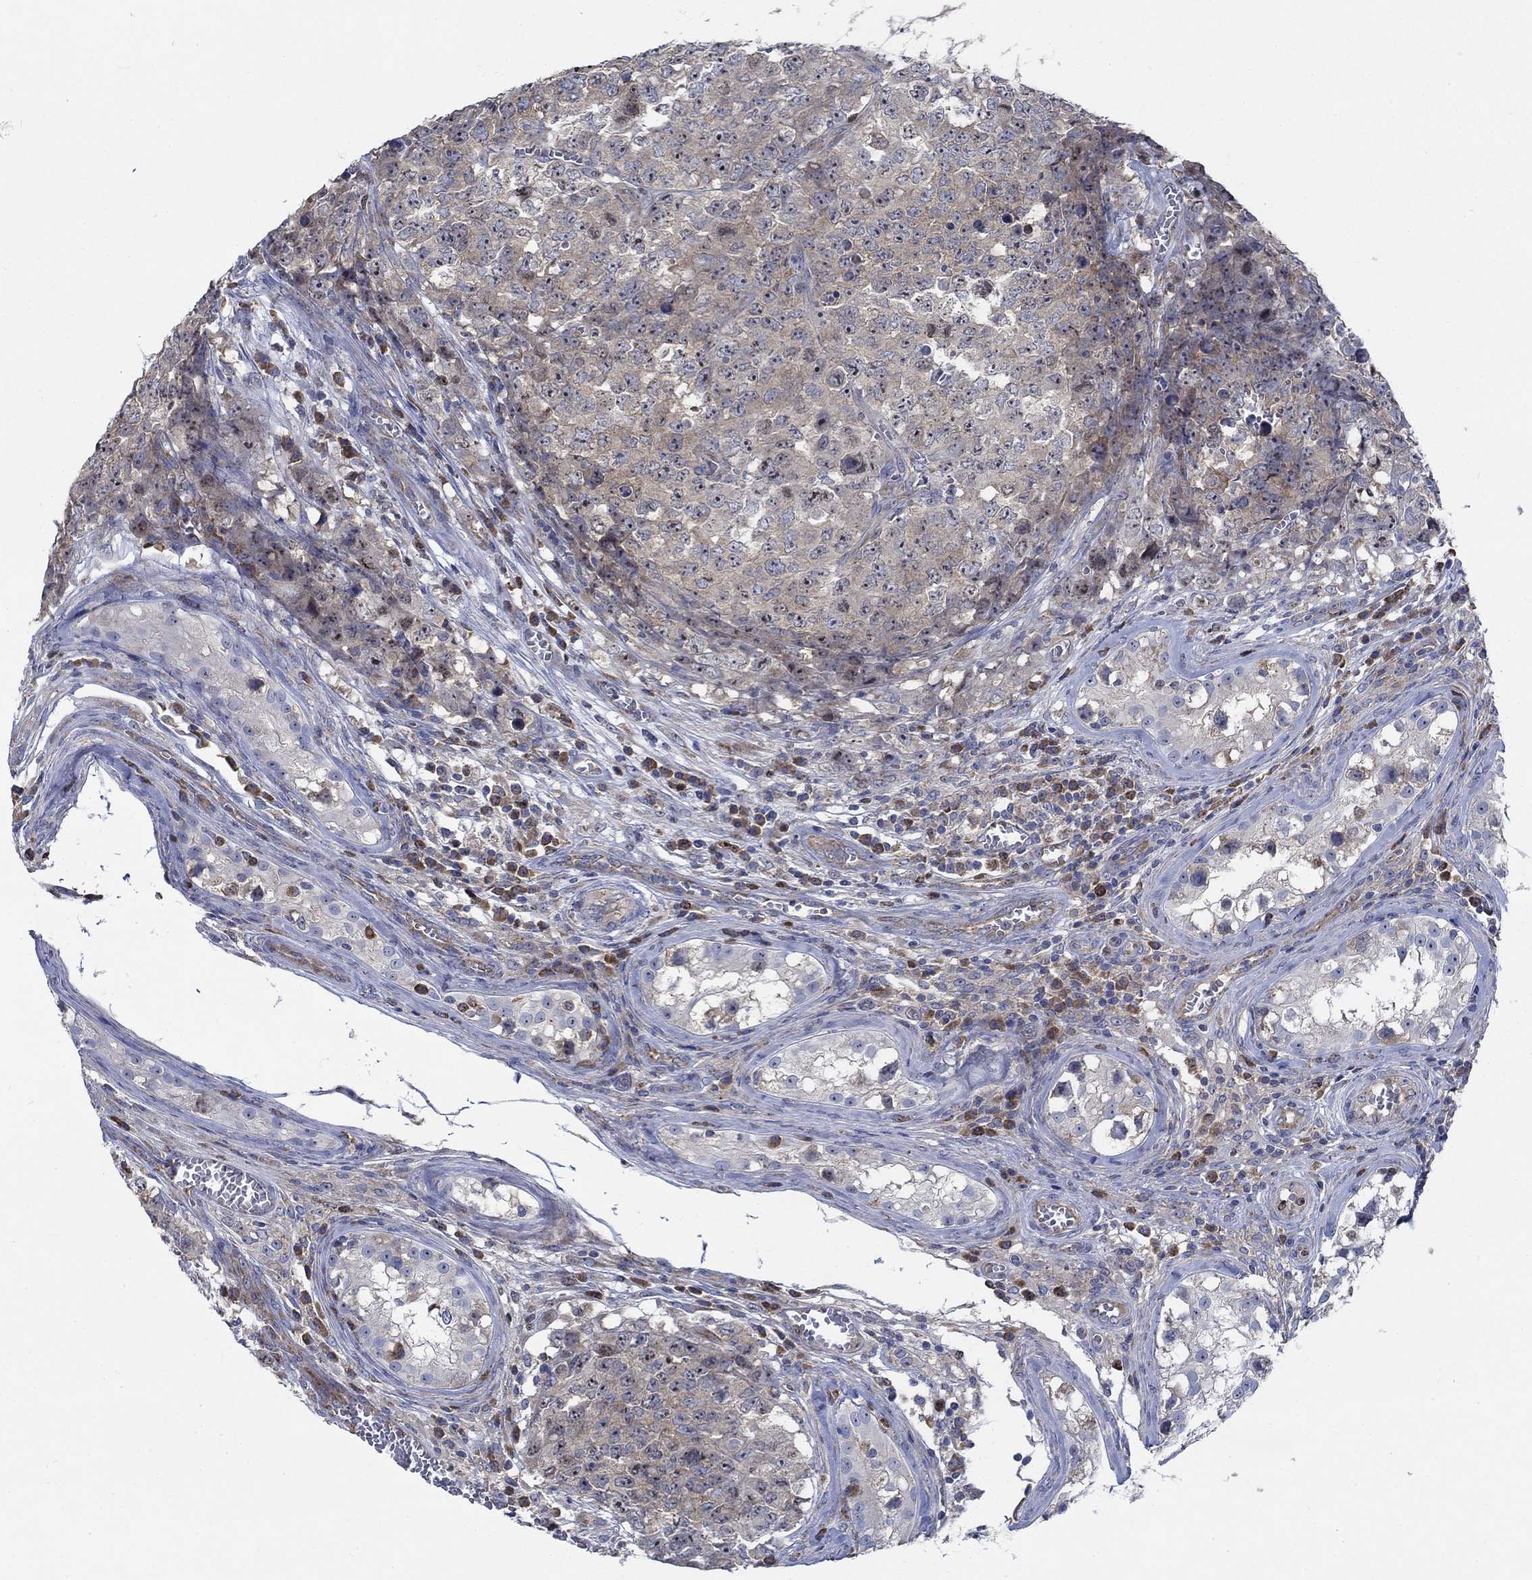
{"staining": {"intensity": "weak", "quantity": ">75%", "location": "cytoplasmic/membranous"}, "tissue": "testis cancer", "cell_type": "Tumor cells", "image_type": "cancer", "snomed": [{"axis": "morphology", "description": "Carcinoma, Embryonal, NOS"}, {"axis": "topography", "description": "Testis"}], "caption": "A brown stain shows weak cytoplasmic/membranous expression of a protein in testis embryonal carcinoma tumor cells.", "gene": "MMP24", "patient": {"sex": "male", "age": 23}}